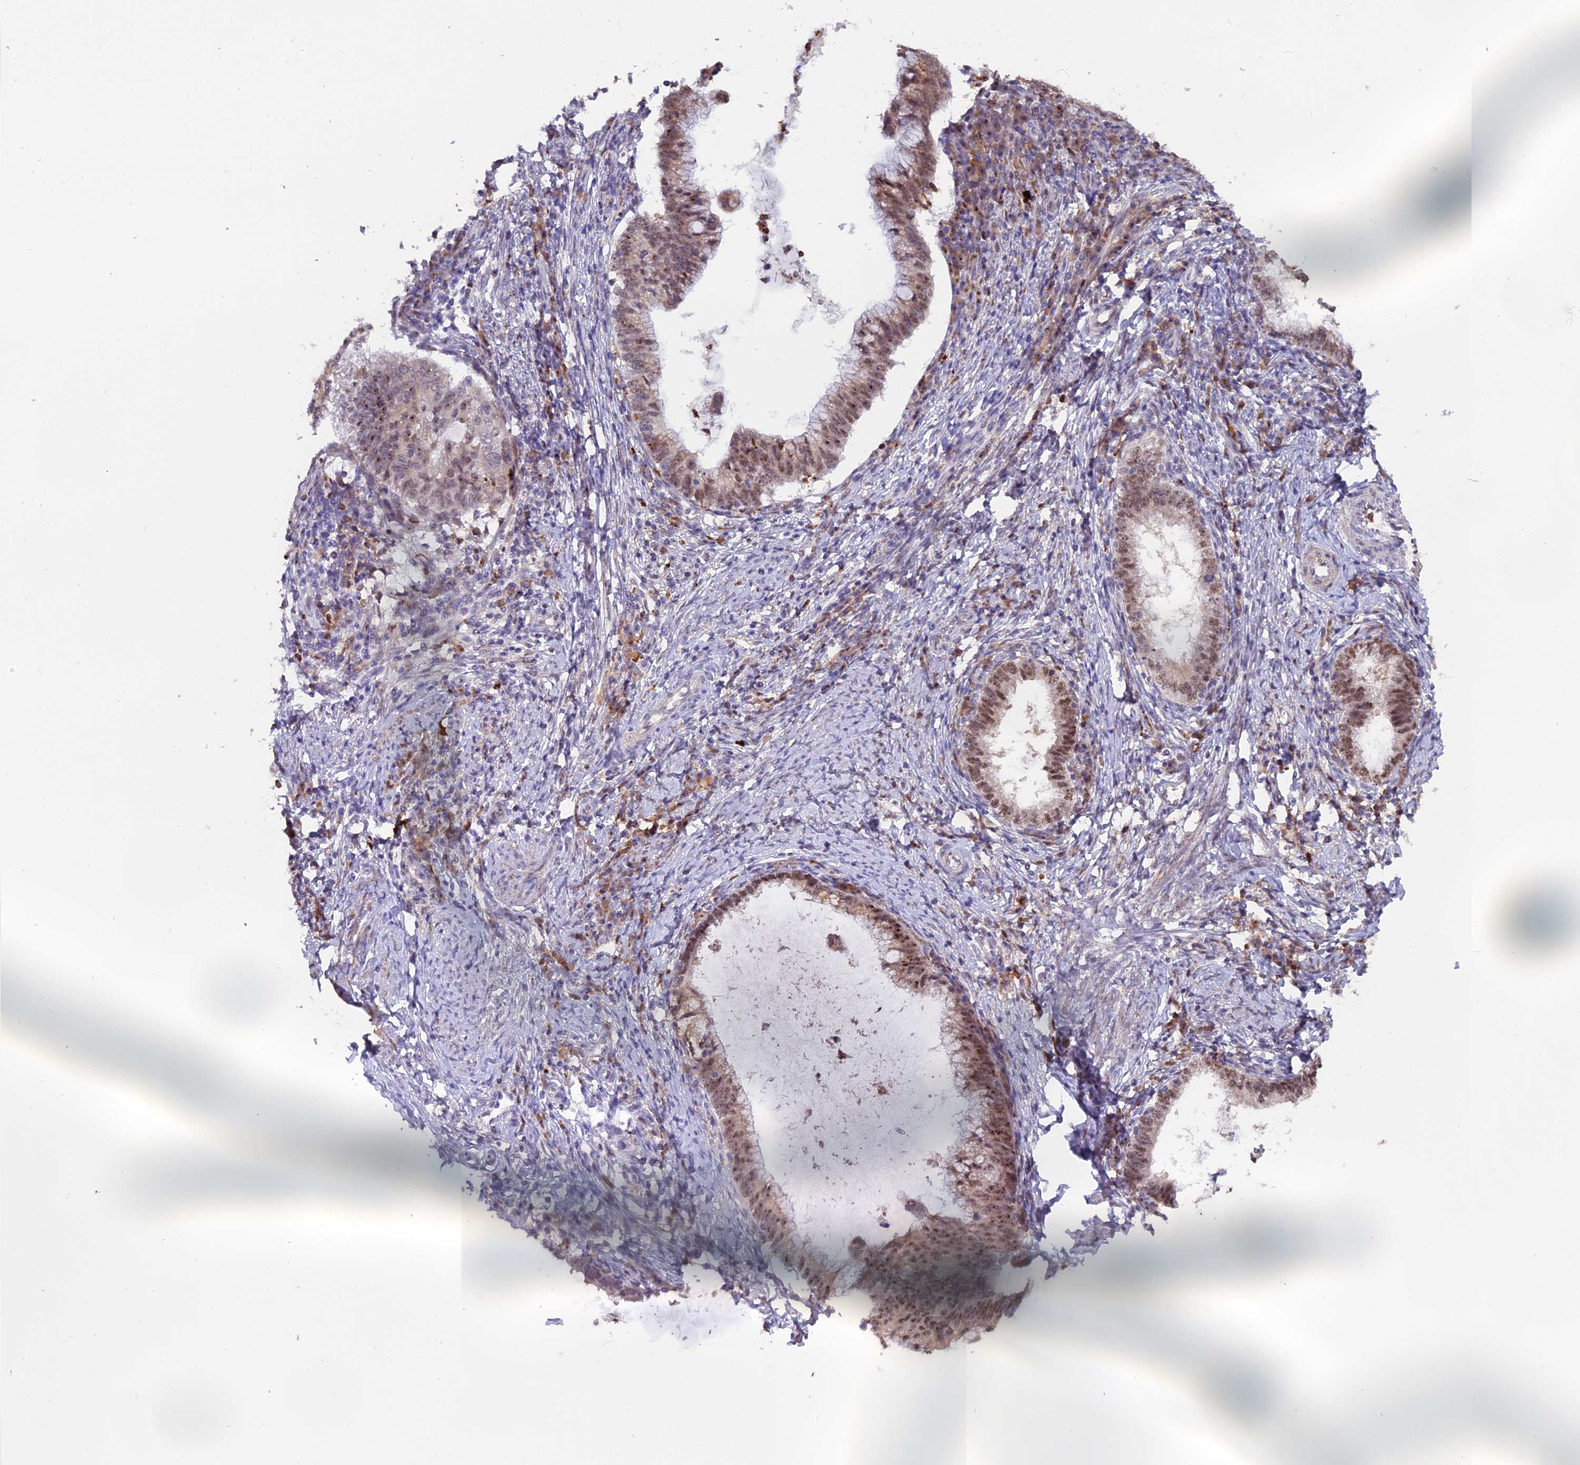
{"staining": {"intensity": "moderate", "quantity": "25%-75%", "location": "nuclear"}, "tissue": "cervical cancer", "cell_type": "Tumor cells", "image_type": "cancer", "snomed": [{"axis": "morphology", "description": "Adenocarcinoma, NOS"}, {"axis": "topography", "description": "Cervix"}], "caption": "IHC histopathology image of human cervical adenocarcinoma stained for a protein (brown), which exhibits medium levels of moderate nuclear staining in approximately 25%-75% of tumor cells.", "gene": "FAM118B", "patient": {"sex": "female", "age": 36}}